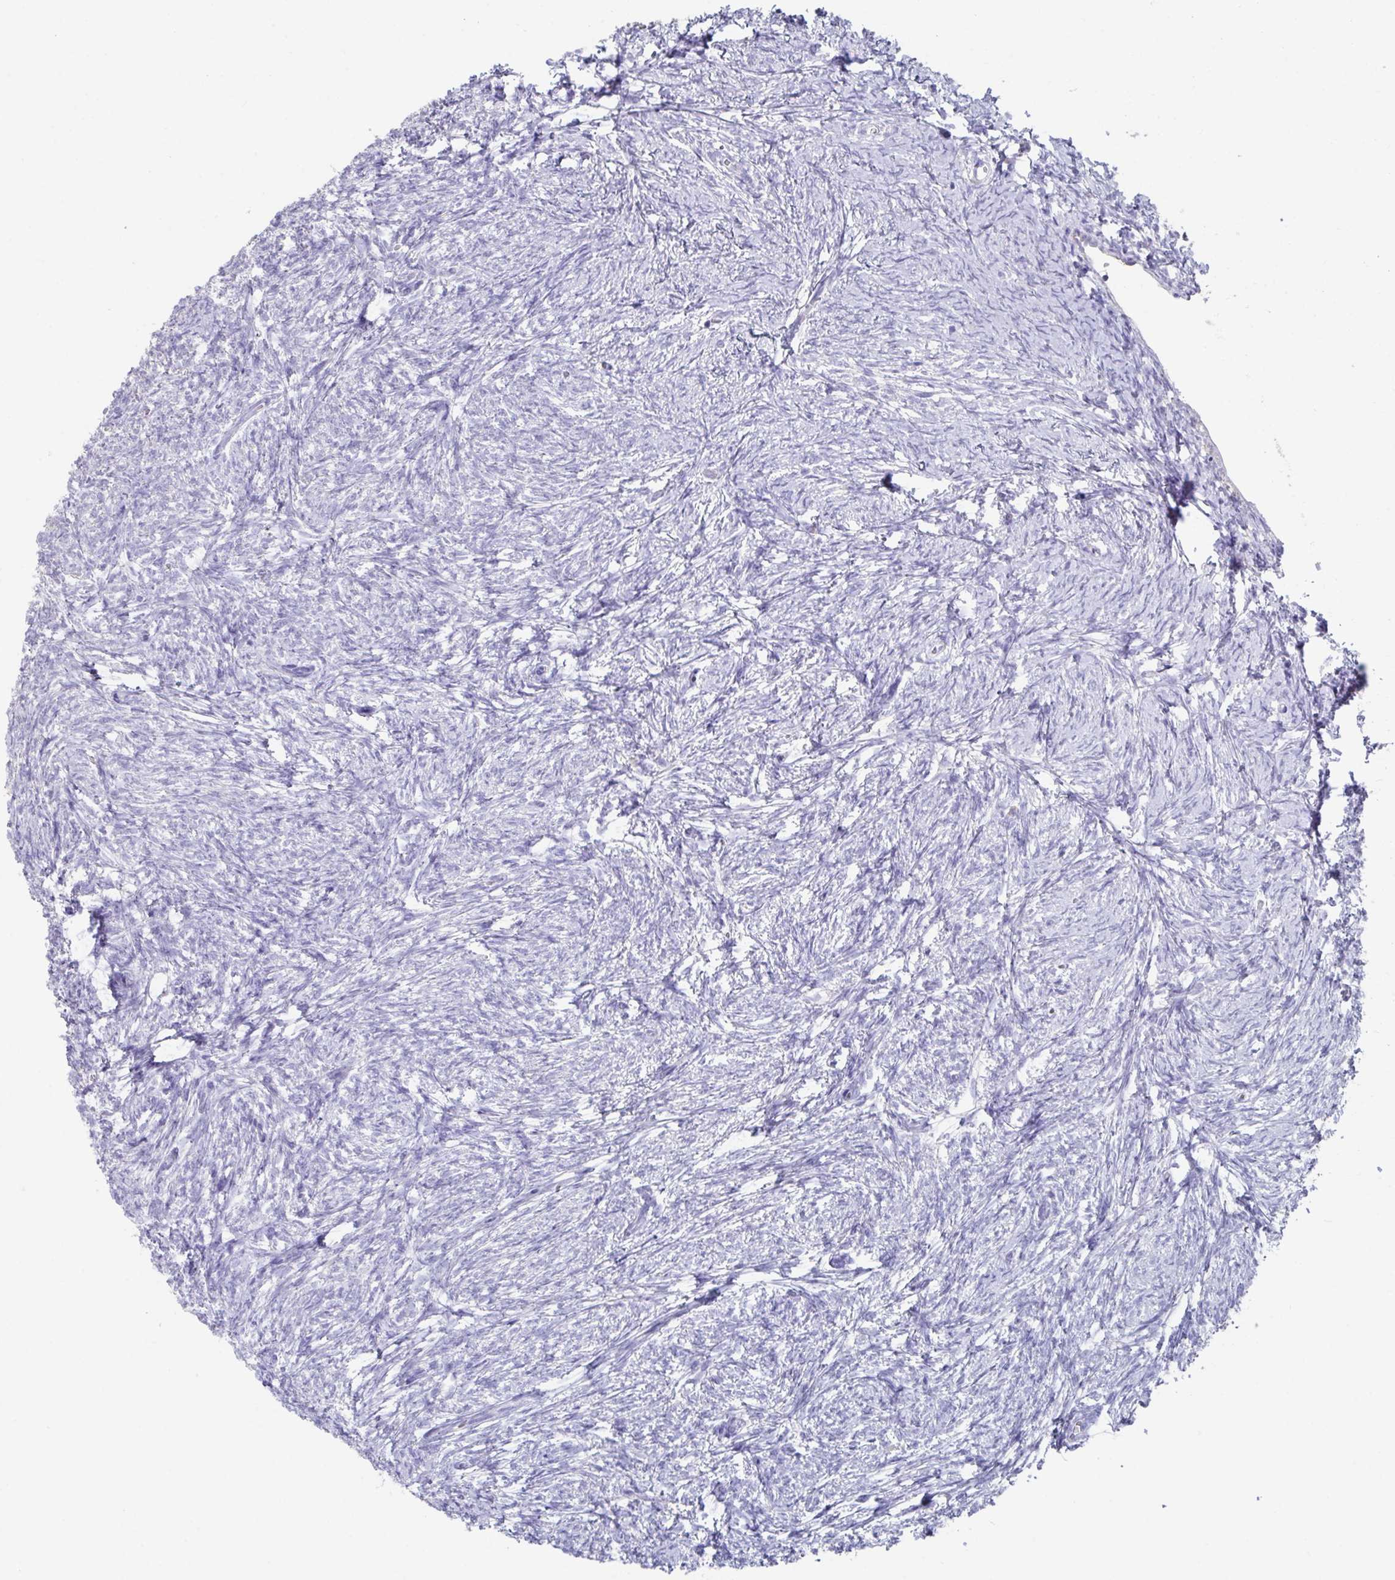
{"staining": {"intensity": "negative", "quantity": "none", "location": "none"}, "tissue": "ovary", "cell_type": "Follicle cells", "image_type": "normal", "snomed": [{"axis": "morphology", "description": "Normal tissue, NOS"}, {"axis": "topography", "description": "Ovary"}], "caption": "Immunohistochemistry (IHC) of benign ovary demonstrates no positivity in follicle cells.", "gene": "SLC44A4", "patient": {"sex": "female", "age": 41}}